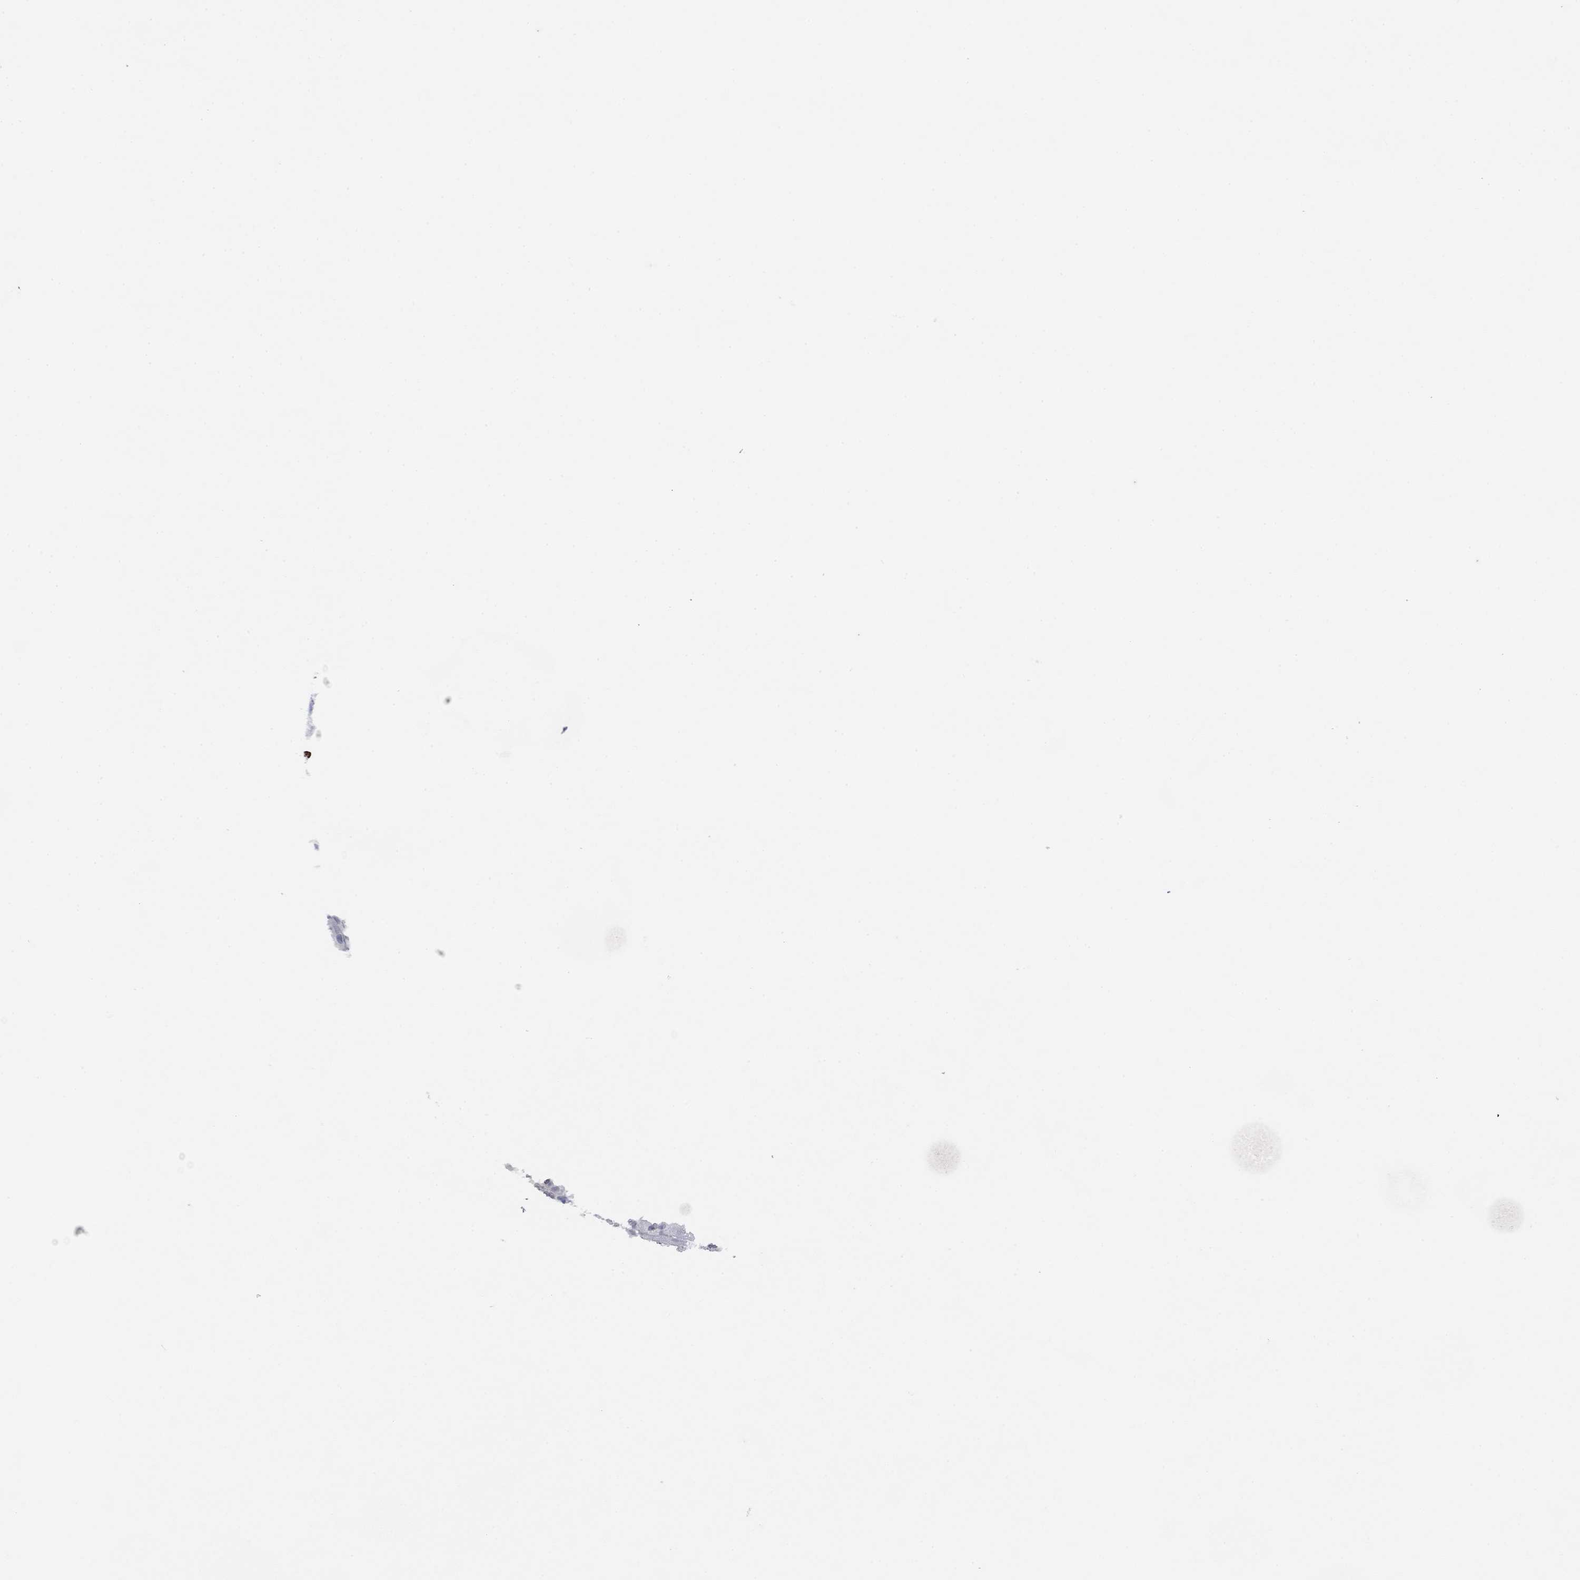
{"staining": {"intensity": "negative", "quantity": "none", "location": "none"}, "tissue": "melanoma", "cell_type": "Tumor cells", "image_type": "cancer", "snomed": [{"axis": "morphology", "description": "Malignant melanoma, NOS"}, {"axis": "topography", "description": "Skin"}], "caption": "A high-resolution image shows IHC staining of malignant melanoma, which reveals no significant staining in tumor cells. The staining was performed using DAB (3,3'-diaminobenzidine) to visualize the protein expression in brown, while the nuclei were stained in blue with hematoxylin (Magnification: 20x).", "gene": "PLS1", "patient": {"sex": "male", "age": 83}}